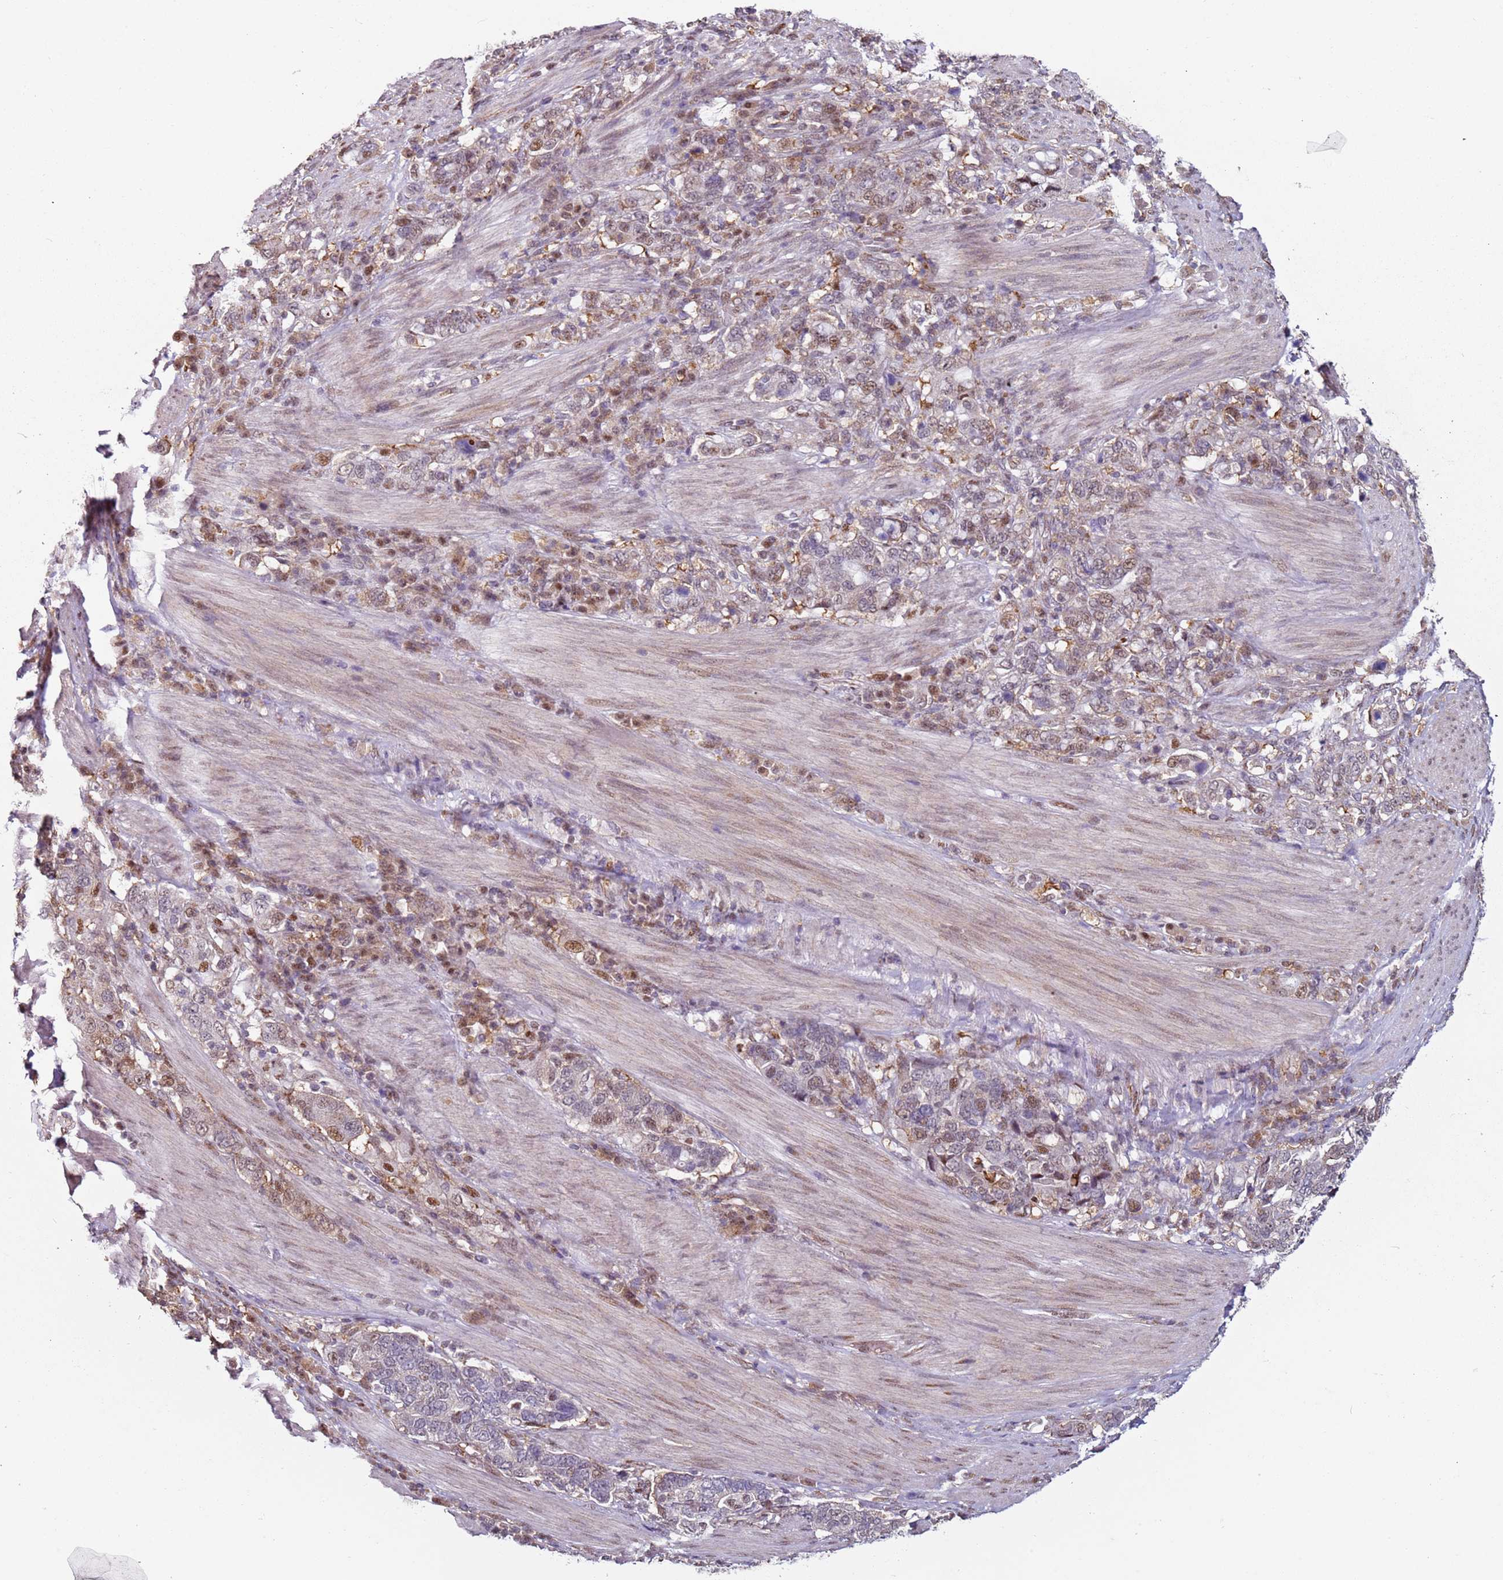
{"staining": {"intensity": "moderate", "quantity": "<25%", "location": "nuclear"}, "tissue": "stomach cancer", "cell_type": "Tumor cells", "image_type": "cancer", "snomed": [{"axis": "morphology", "description": "Adenocarcinoma, NOS"}, {"axis": "topography", "description": "Stomach, upper"}, {"axis": "topography", "description": "Stomach"}], "caption": "Tumor cells show moderate nuclear expression in approximately <25% of cells in adenocarcinoma (stomach). The protein of interest is shown in brown color, while the nuclei are stained blue.", "gene": "PSMD4", "patient": {"sex": "male", "age": 62}}